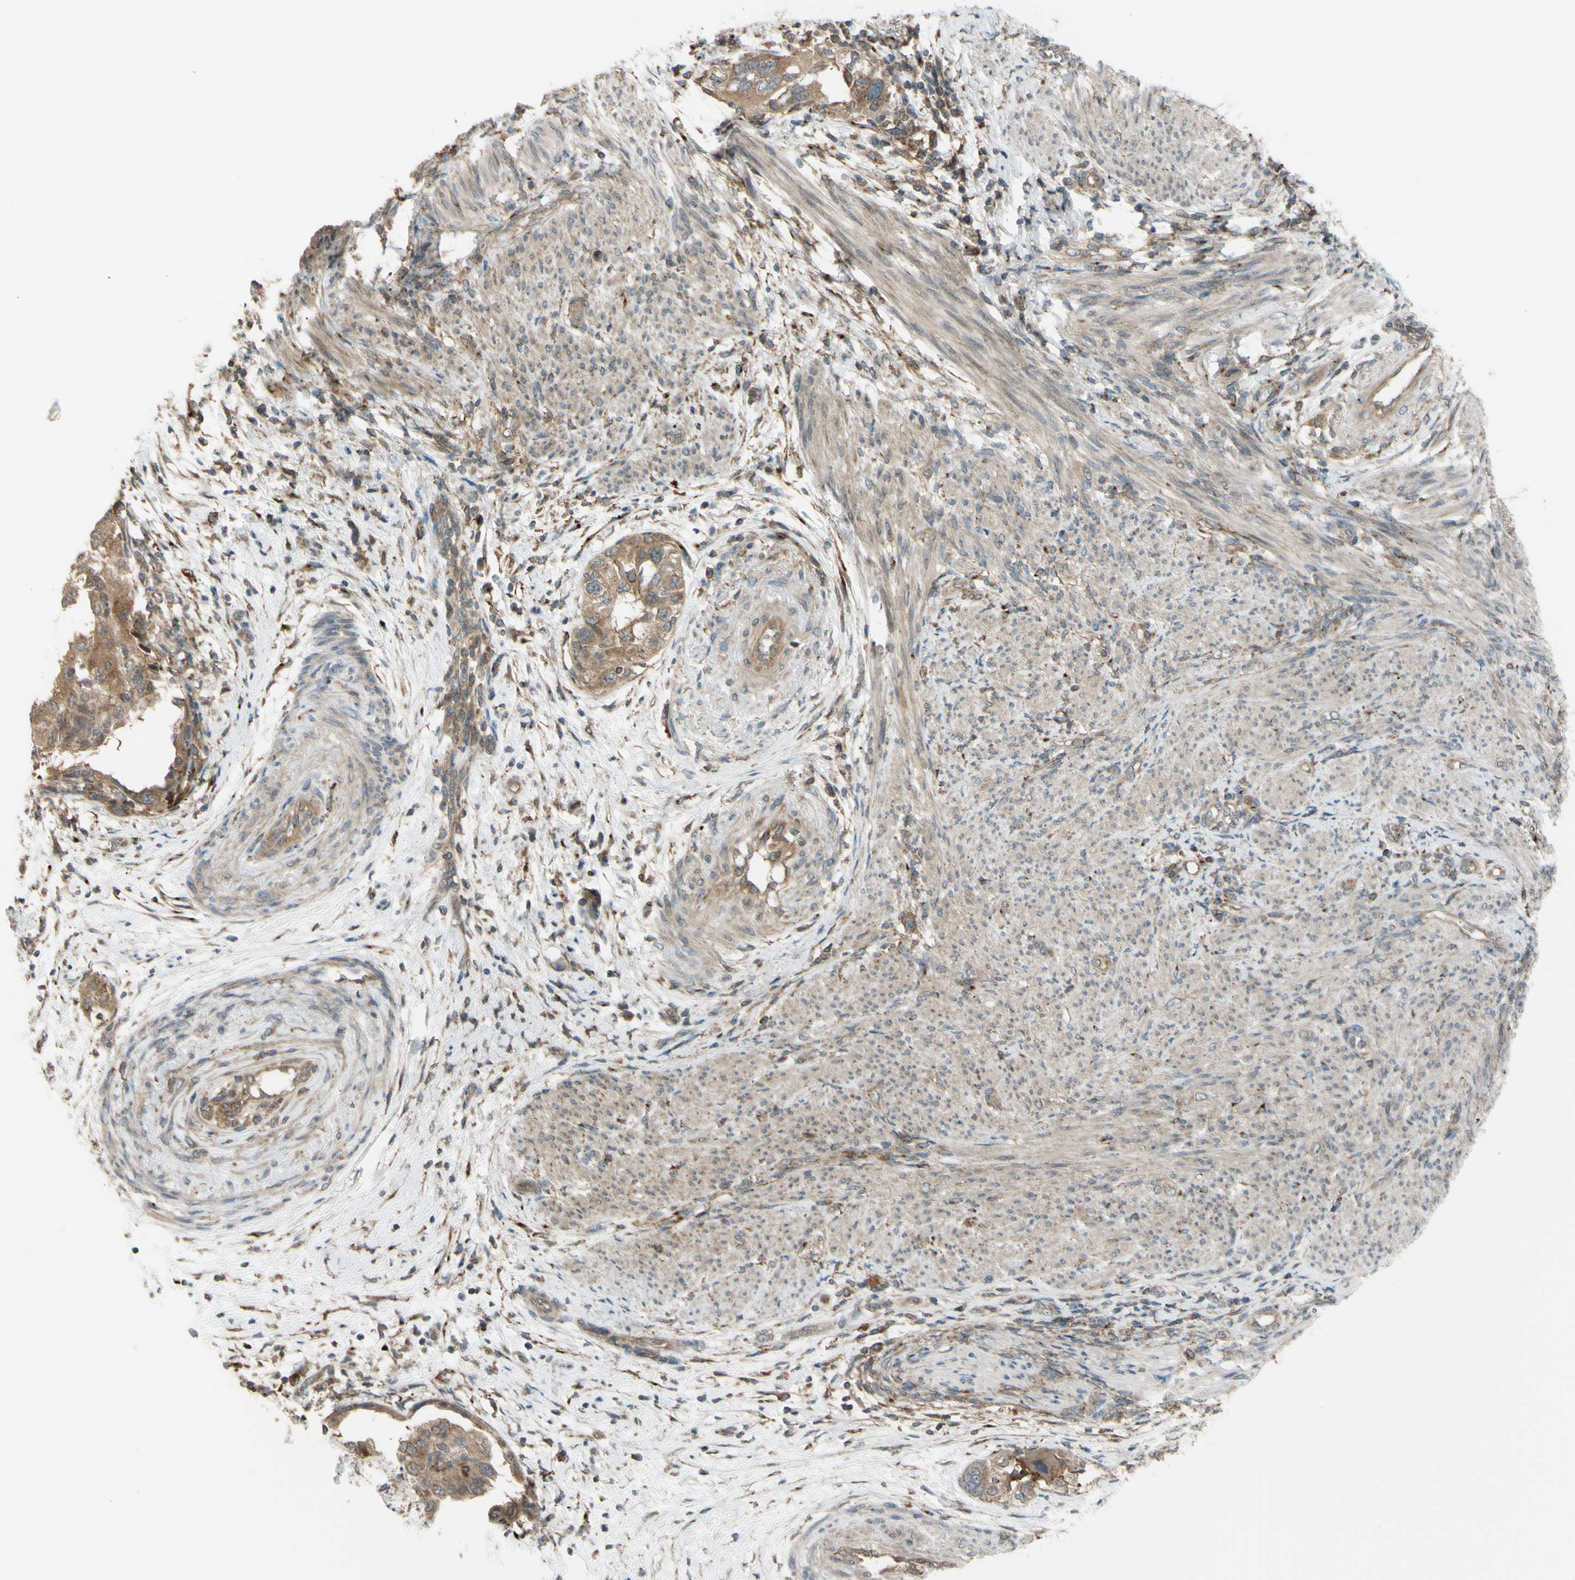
{"staining": {"intensity": "weak", "quantity": ">75%", "location": "cytoplasmic/membranous,nuclear"}, "tissue": "endometrial cancer", "cell_type": "Tumor cells", "image_type": "cancer", "snomed": [{"axis": "morphology", "description": "Adenocarcinoma, NOS"}, {"axis": "topography", "description": "Endometrium"}], "caption": "This image shows immunohistochemistry (IHC) staining of human endometrial cancer, with low weak cytoplasmic/membranous and nuclear positivity in approximately >75% of tumor cells.", "gene": "FLII", "patient": {"sex": "female", "age": 85}}